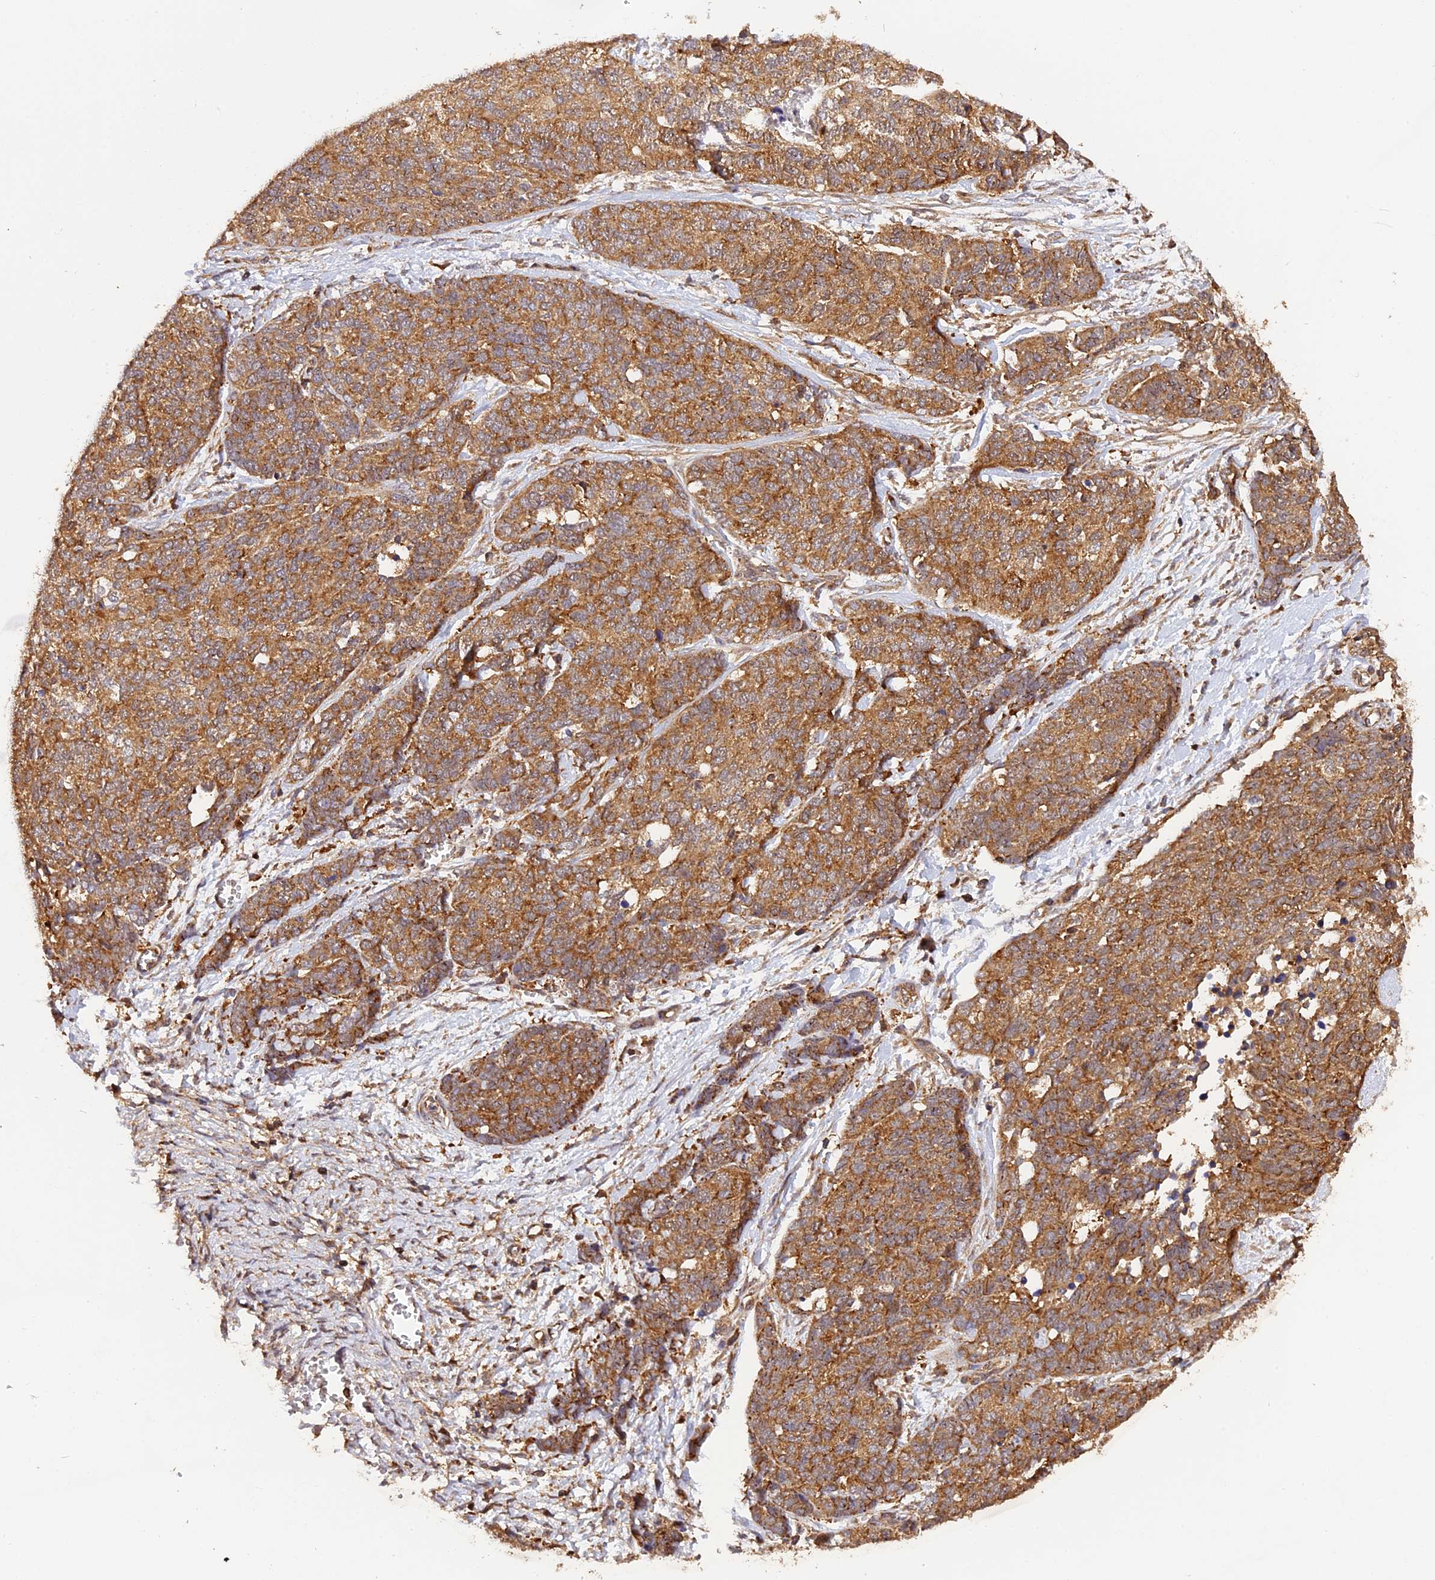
{"staining": {"intensity": "moderate", "quantity": ">75%", "location": "cytoplasmic/membranous"}, "tissue": "ovarian cancer", "cell_type": "Tumor cells", "image_type": "cancer", "snomed": [{"axis": "morphology", "description": "Cystadenocarcinoma, serous, NOS"}, {"axis": "topography", "description": "Ovary"}], "caption": "Immunohistochemistry (IHC) of ovarian serous cystadenocarcinoma reveals medium levels of moderate cytoplasmic/membranous staining in about >75% of tumor cells.", "gene": "PEX3", "patient": {"sex": "female", "age": 44}}